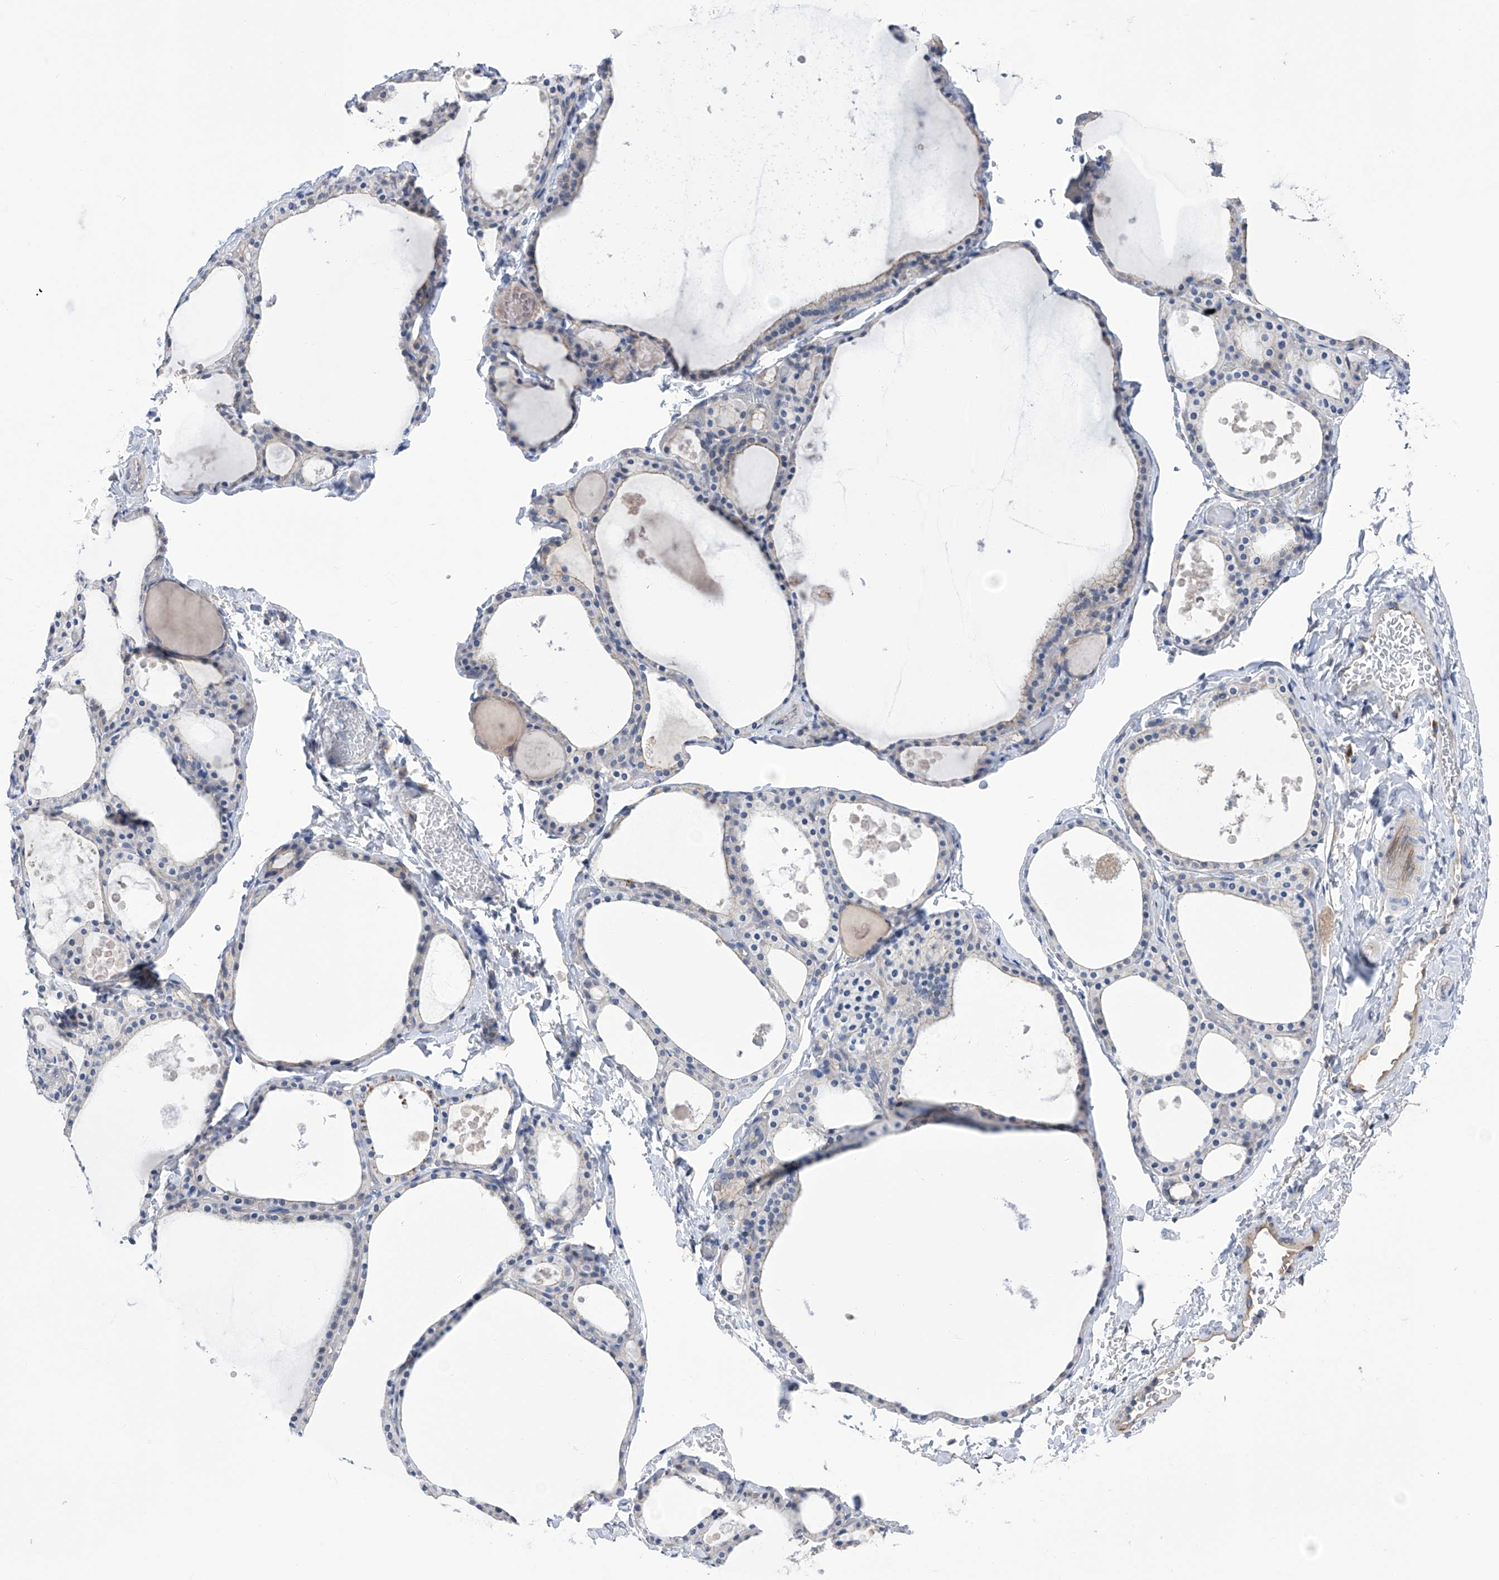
{"staining": {"intensity": "weak", "quantity": "<25%", "location": "cytoplasmic/membranous"}, "tissue": "thyroid gland", "cell_type": "Glandular cells", "image_type": "normal", "snomed": [{"axis": "morphology", "description": "Normal tissue, NOS"}, {"axis": "topography", "description": "Thyroid gland"}], "caption": "IHC image of normal thyroid gland: thyroid gland stained with DAB (3,3'-diaminobenzidine) shows no significant protein expression in glandular cells.", "gene": "PGM3", "patient": {"sex": "male", "age": 56}}